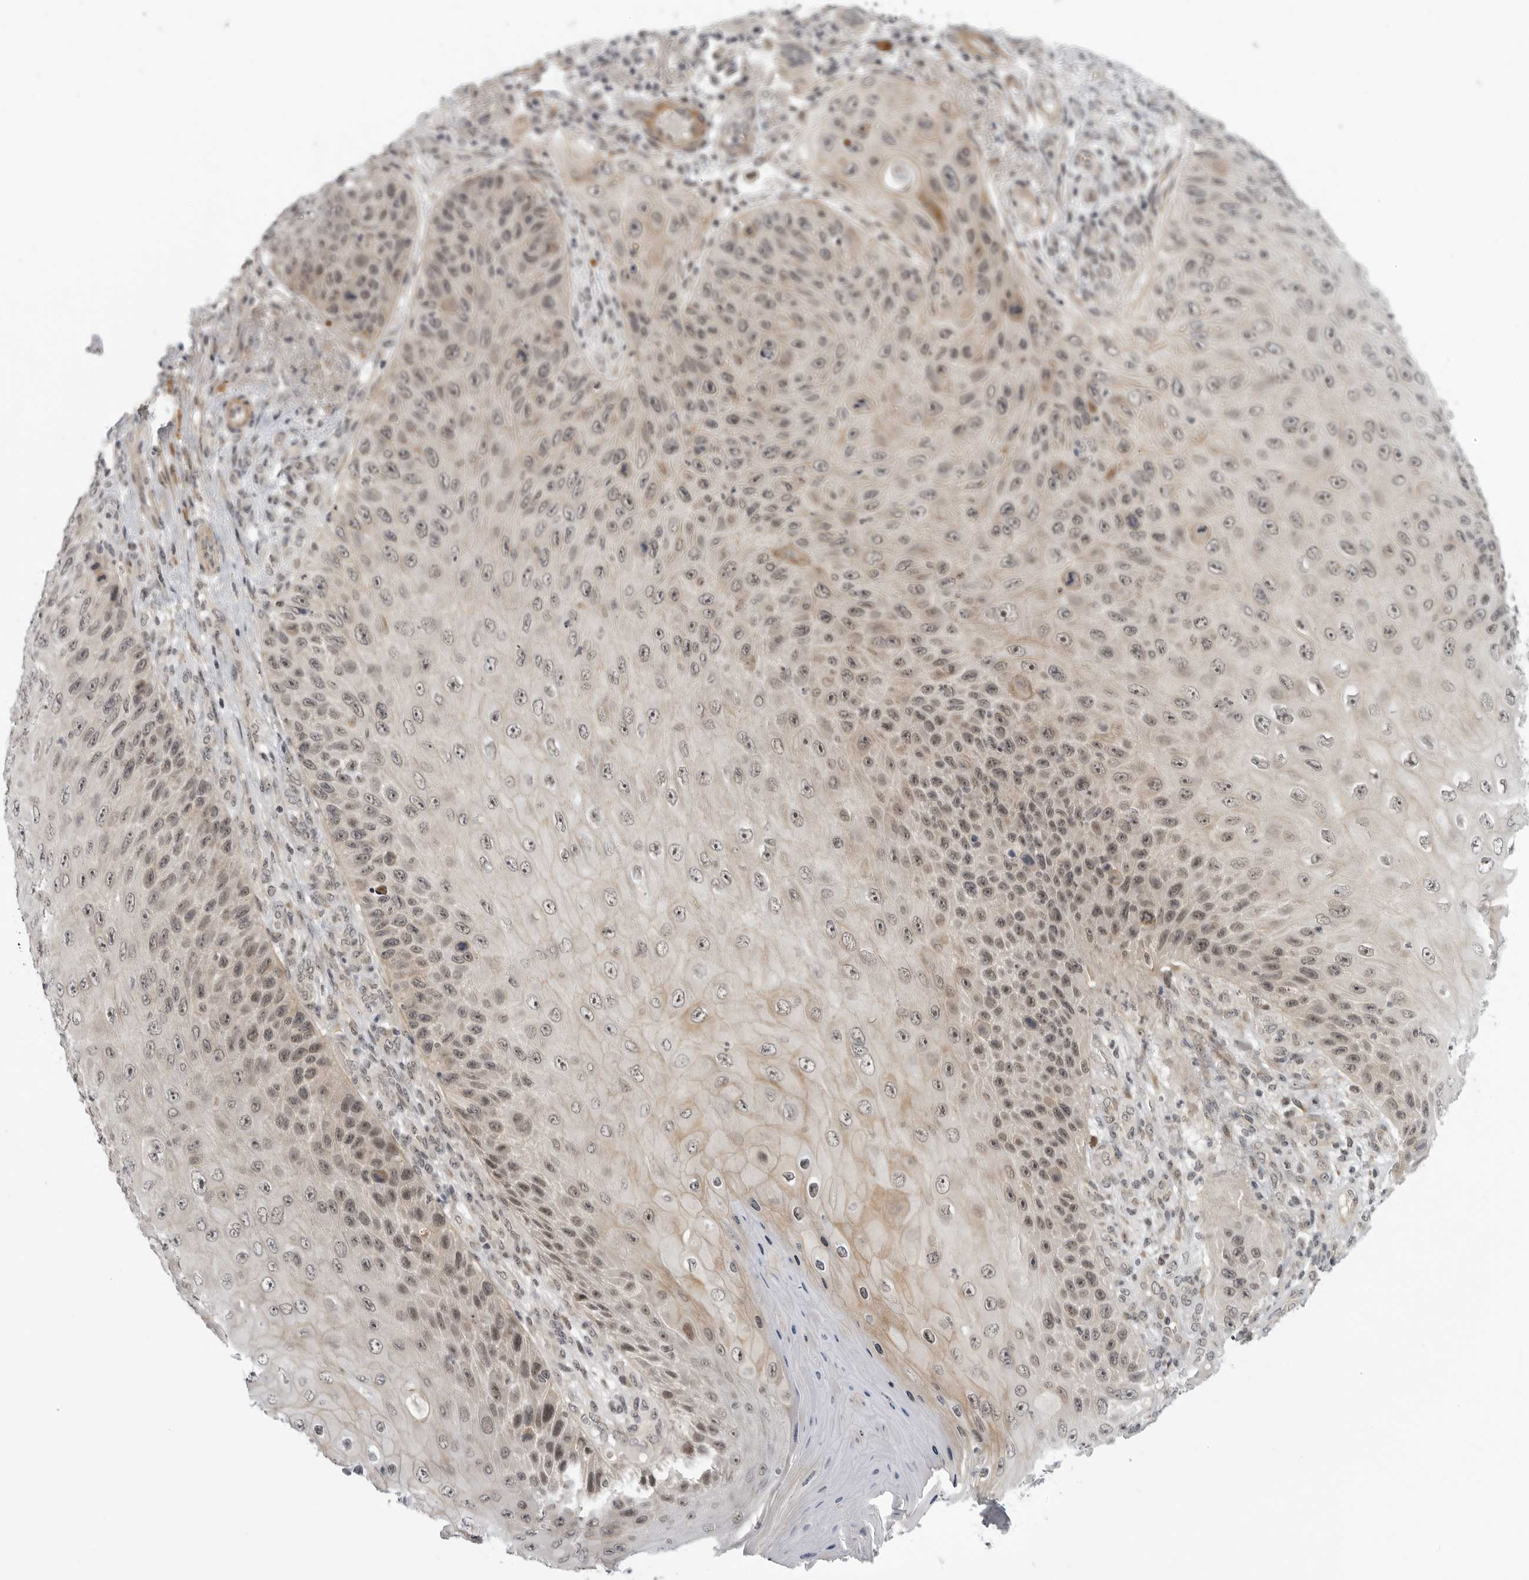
{"staining": {"intensity": "moderate", "quantity": ">75%", "location": "nuclear"}, "tissue": "skin cancer", "cell_type": "Tumor cells", "image_type": "cancer", "snomed": [{"axis": "morphology", "description": "Squamous cell carcinoma, NOS"}, {"axis": "topography", "description": "Skin"}], "caption": "Squamous cell carcinoma (skin) stained with IHC reveals moderate nuclear expression in about >75% of tumor cells. (DAB IHC, brown staining for protein, blue staining for nuclei).", "gene": "ALPK2", "patient": {"sex": "female", "age": 88}}